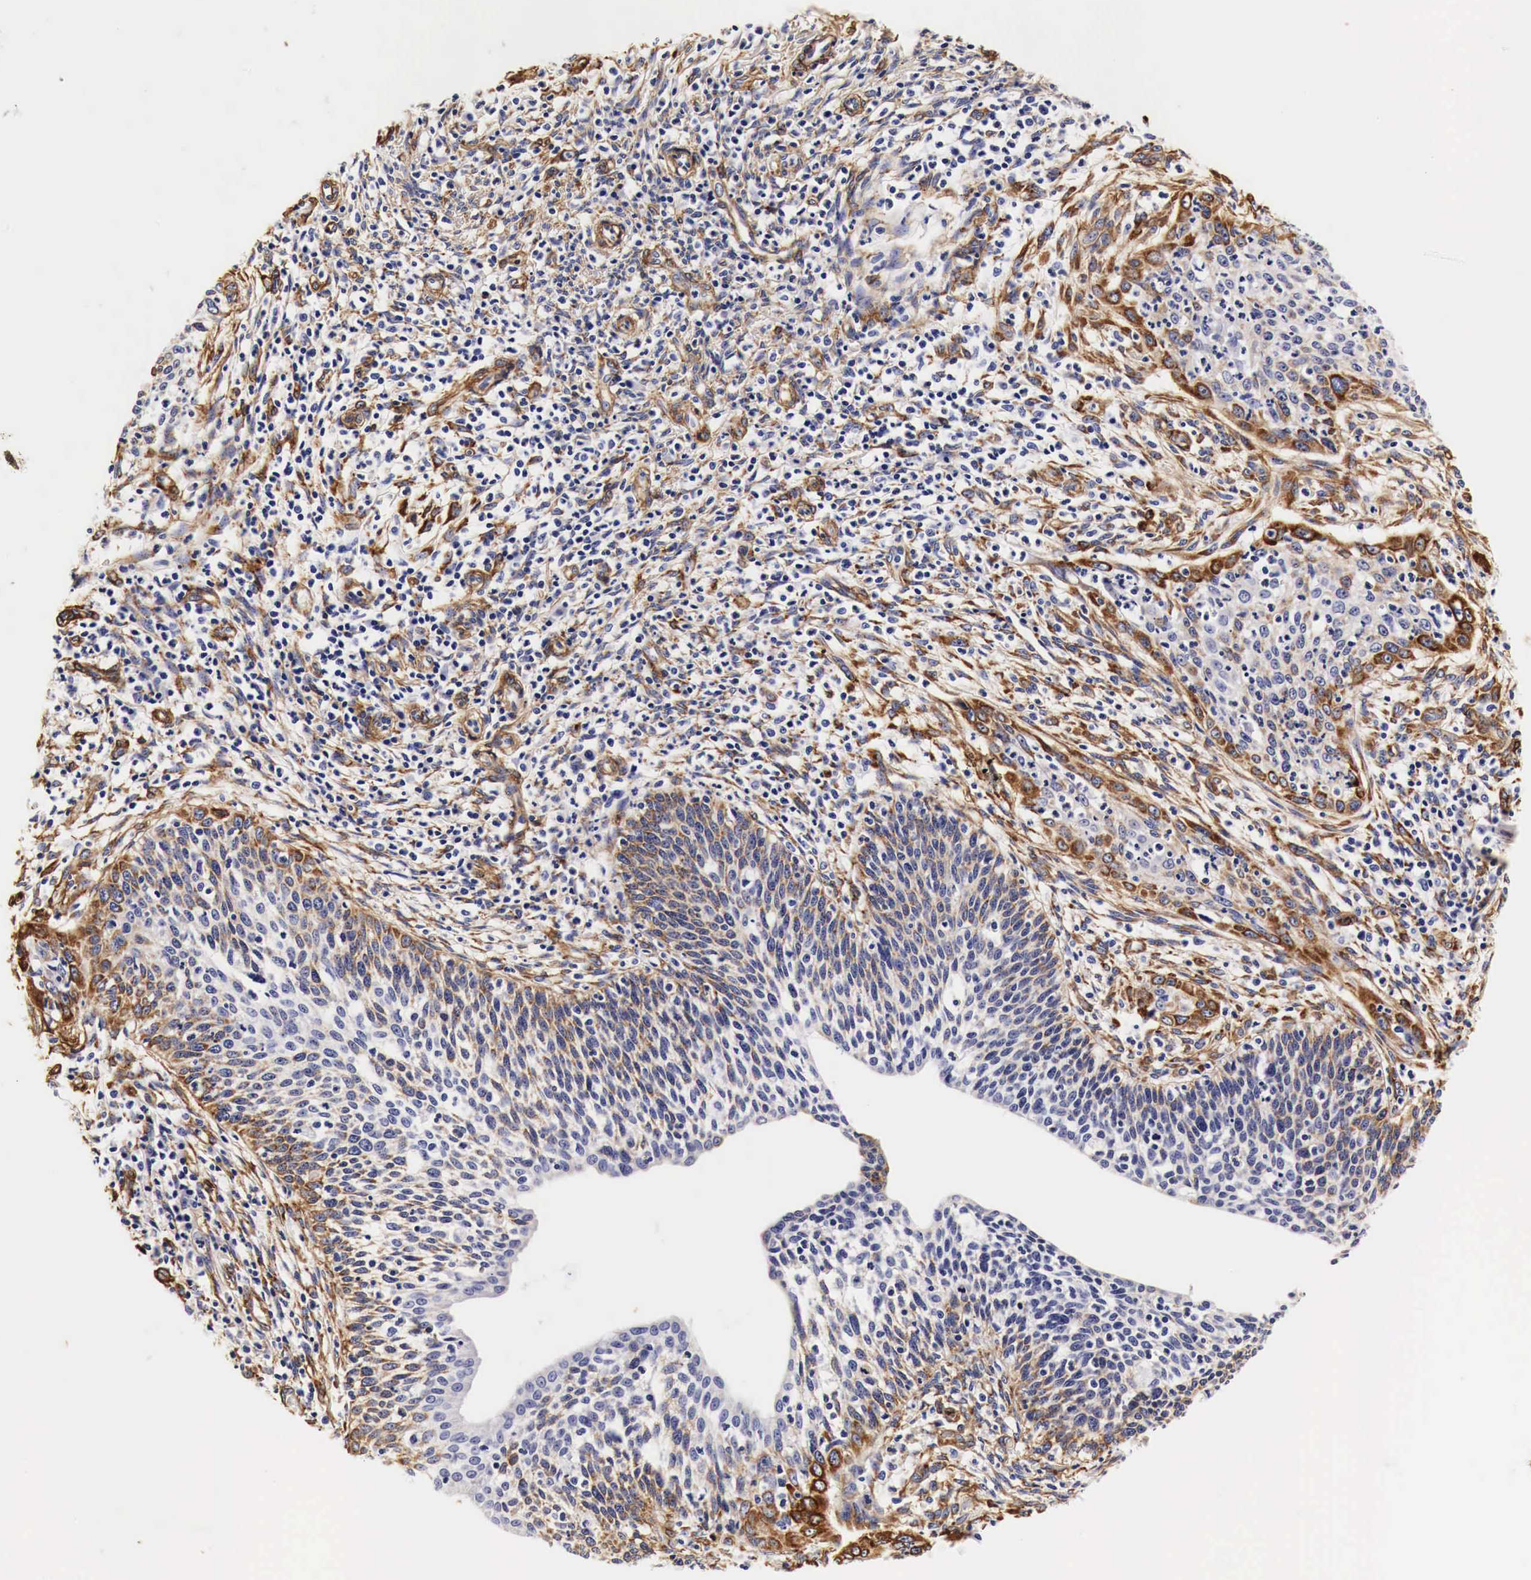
{"staining": {"intensity": "moderate", "quantity": "<25%", "location": "cytoplasmic/membranous"}, "tissue": "cervical cancer", "cell_type": "Tumor cells", "image_type": "cancer", "snomed": [{"axis": "morphology", "description": "Squamous cell carcinoma, NOS"}, {"axis": "topography", "description": "Cervix"}], "caption": "There is low levels of moderate cytoplasmic/membranous expression in tumor cells of squamous cell carcinoma (cervical), as demonstrated by immunohistochemical staining (brown color).", "gene": "LAMB2", "patient": {"sex": "female", "age": 41}}